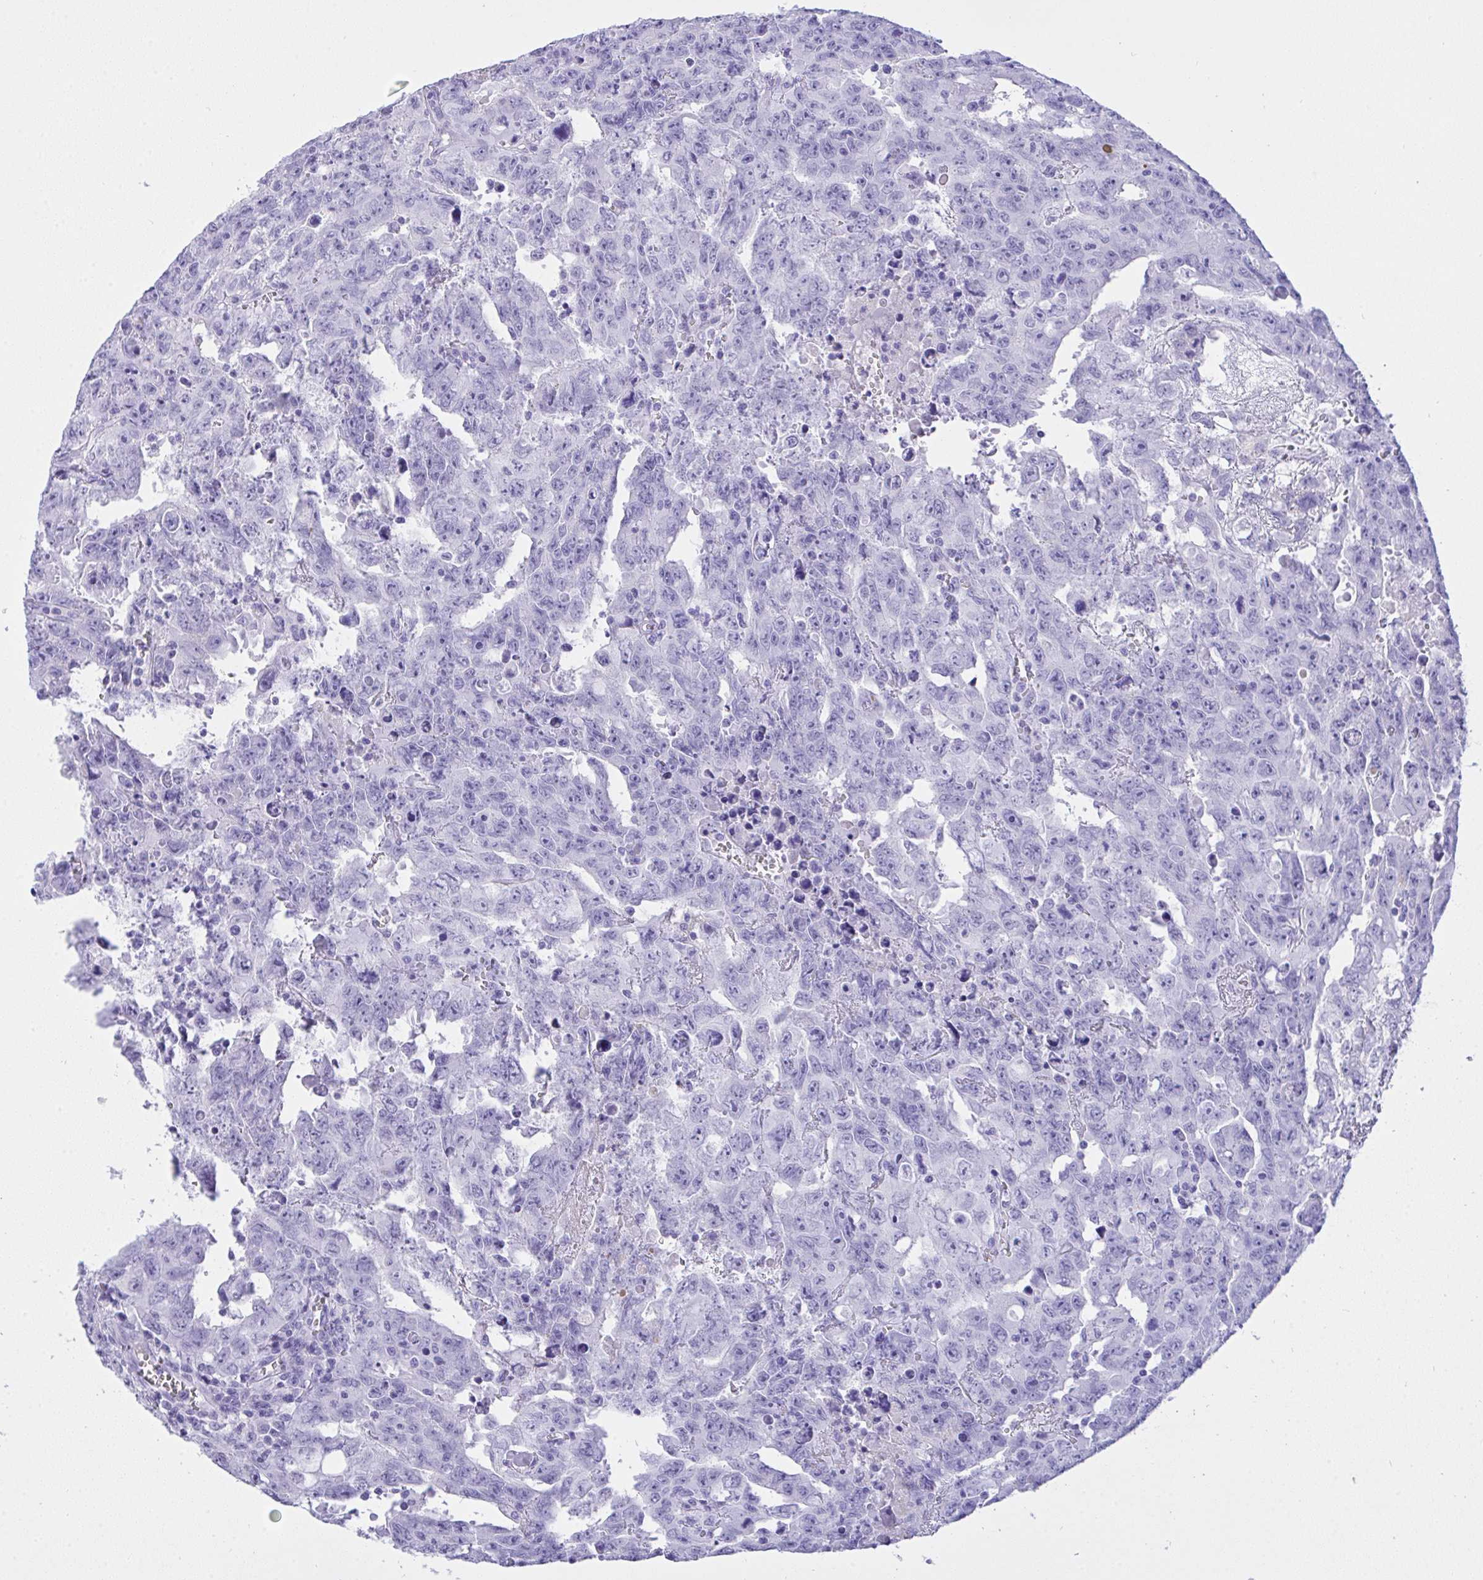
{"staining": {"intensity": "negative", "quantity": "none", "location": "none"}, "tissue": "testis cancer", "cell_type": "Tumor cells", "image_type": "cancer", "snomed": [{"axis": "morphology", "description": "Carcinoma, Embryonal, NOS"}, {"axis": "topography", "description": "Testis"}], "caption": "The immunohistochemistry photomicrograph has no significant staining in tumor cells of testis cancer tissue.", "gene": "AKR1D1", "patient": {"sex": "male", "age": 24}}